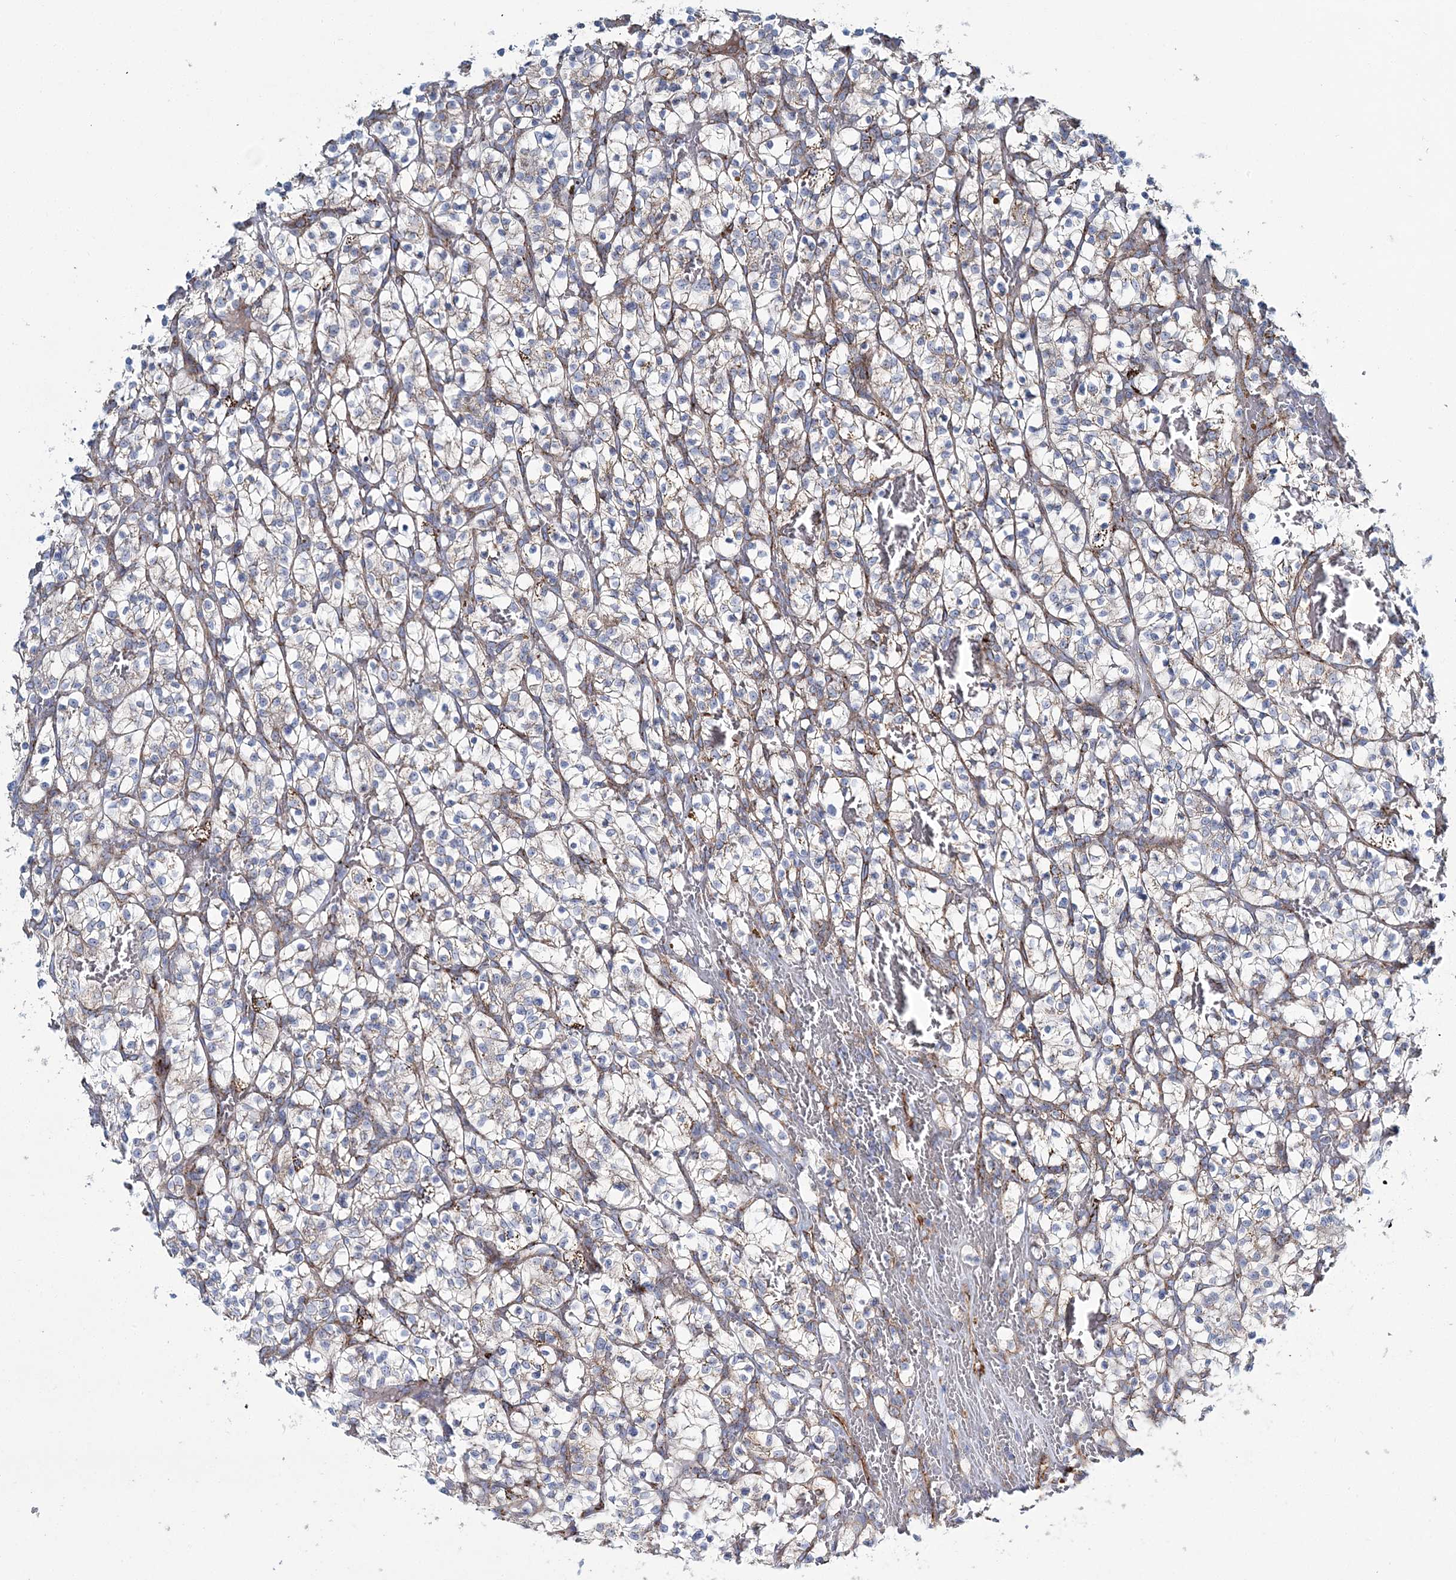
{"staining": {"intensity": "weak", "quantity": "<25%", "location": "cytoplasmic/membranous"}, "tissue": "renal cancer", "cell_type": "Tumor cells", "image_type": "cancer", "snomed": [{"axis": "morphology", "description": "Adenocarcinoma, NOS"}, {"axis": "topography", "description": "Kidney"}], "caption": "Tumor cells show no significant staining in renal cancer.", "gene": "ARHGAP6", "patient": {"sex": "female", "age": 57}}